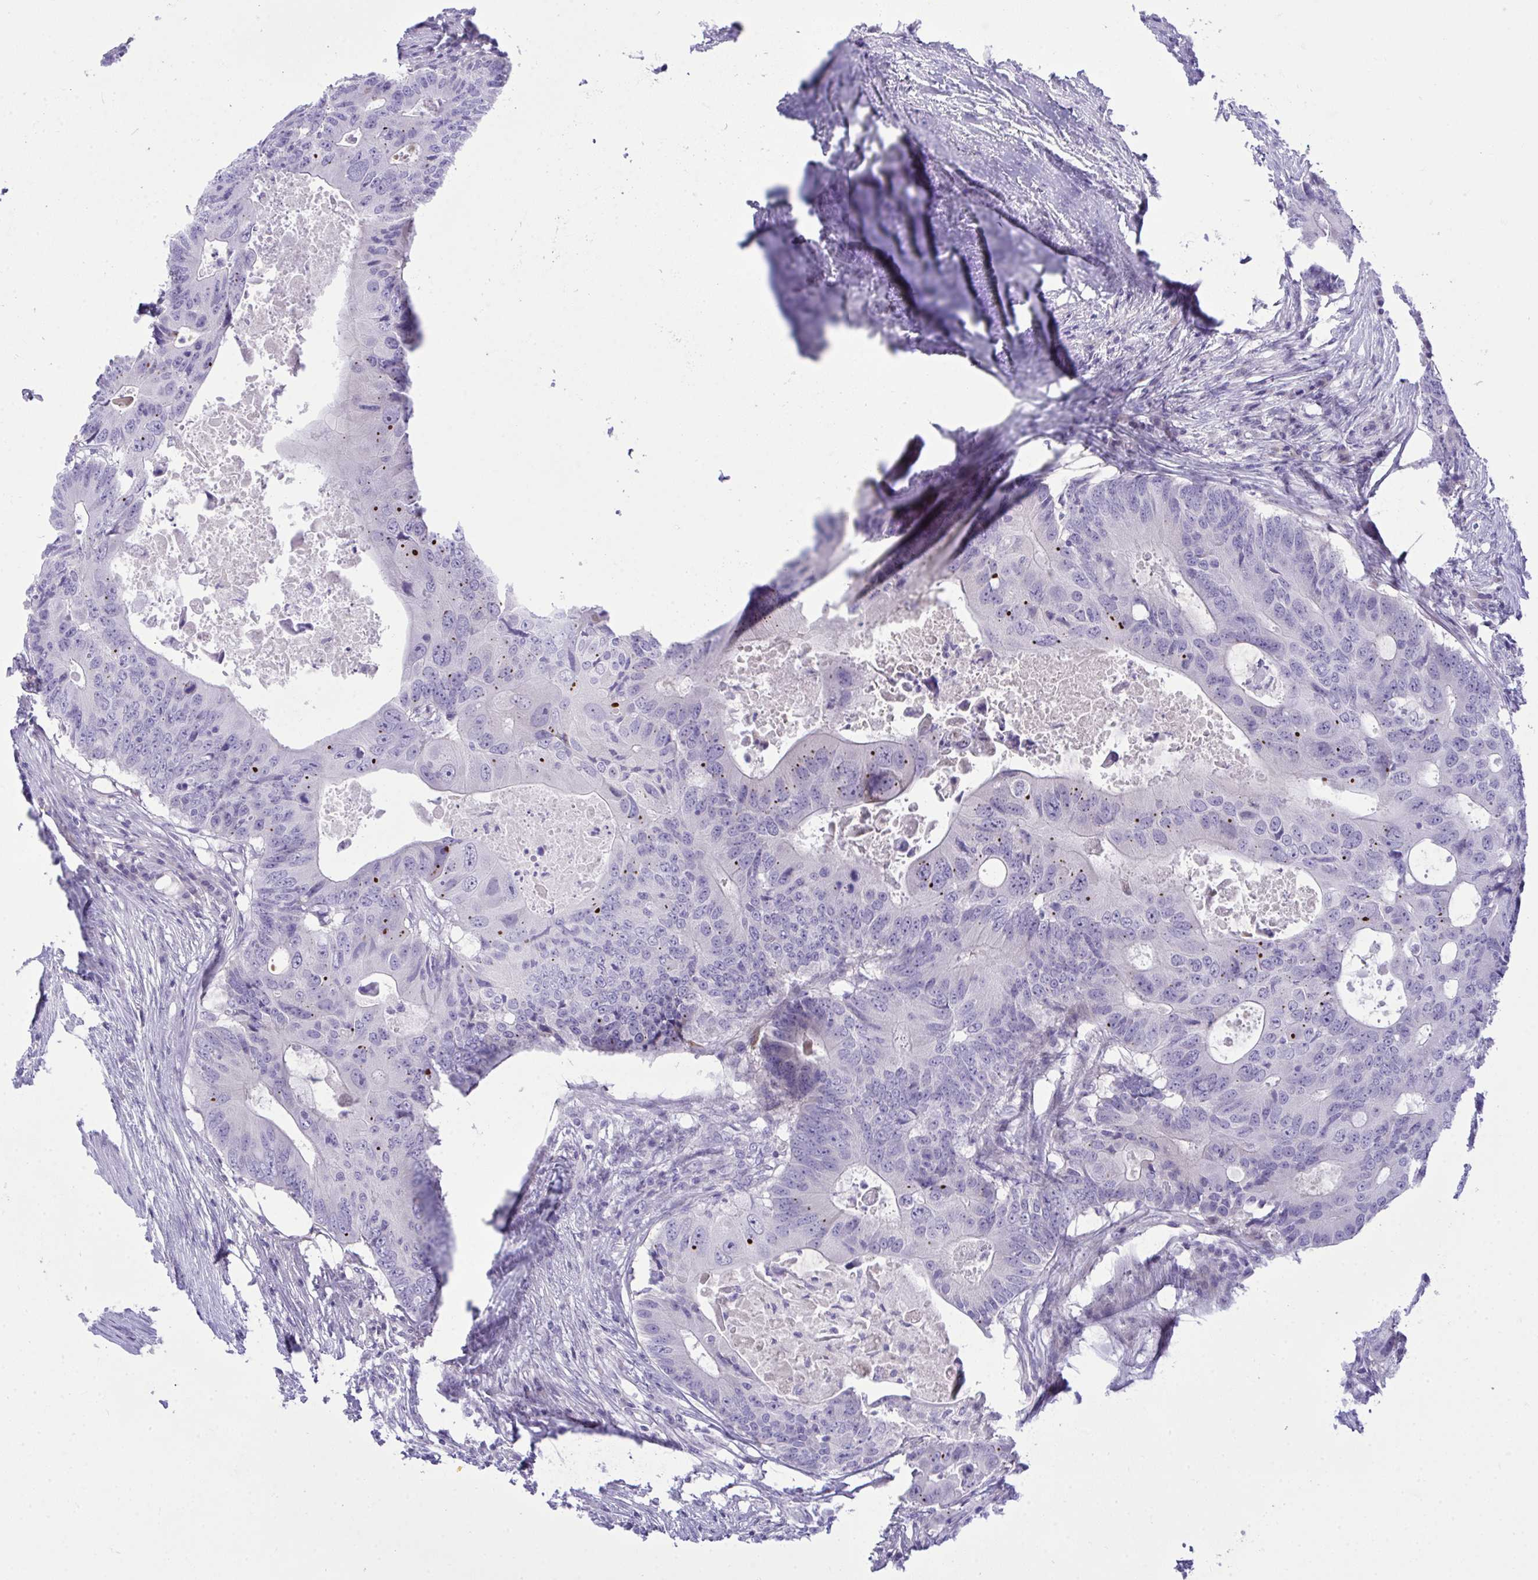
{"staining": {"intensity": "strong", "quantity": "<25%", "location": "cytoplasmic/membranous"}, "tissue": "colorectal cancer", "cell_type": "Tumor cells", "image_type": "cancer", "snomed": [{"axis": "morphology", "description": "Adenocarcinoma, NOS"}, {"axis": "topography", "description": "Colon"}], "caption": "Tumor cells exhibit medium levels of strong cytoplasmic/membranous expression in approximately <25% of cells in human colorectal adenocarcinoma. (Stains: DAB in brown, nuclei in blue, Microscopy: brightfield microscopy at high magnification).", "gene": "MED9", "patient": {"sex": "male", "age": 71}}